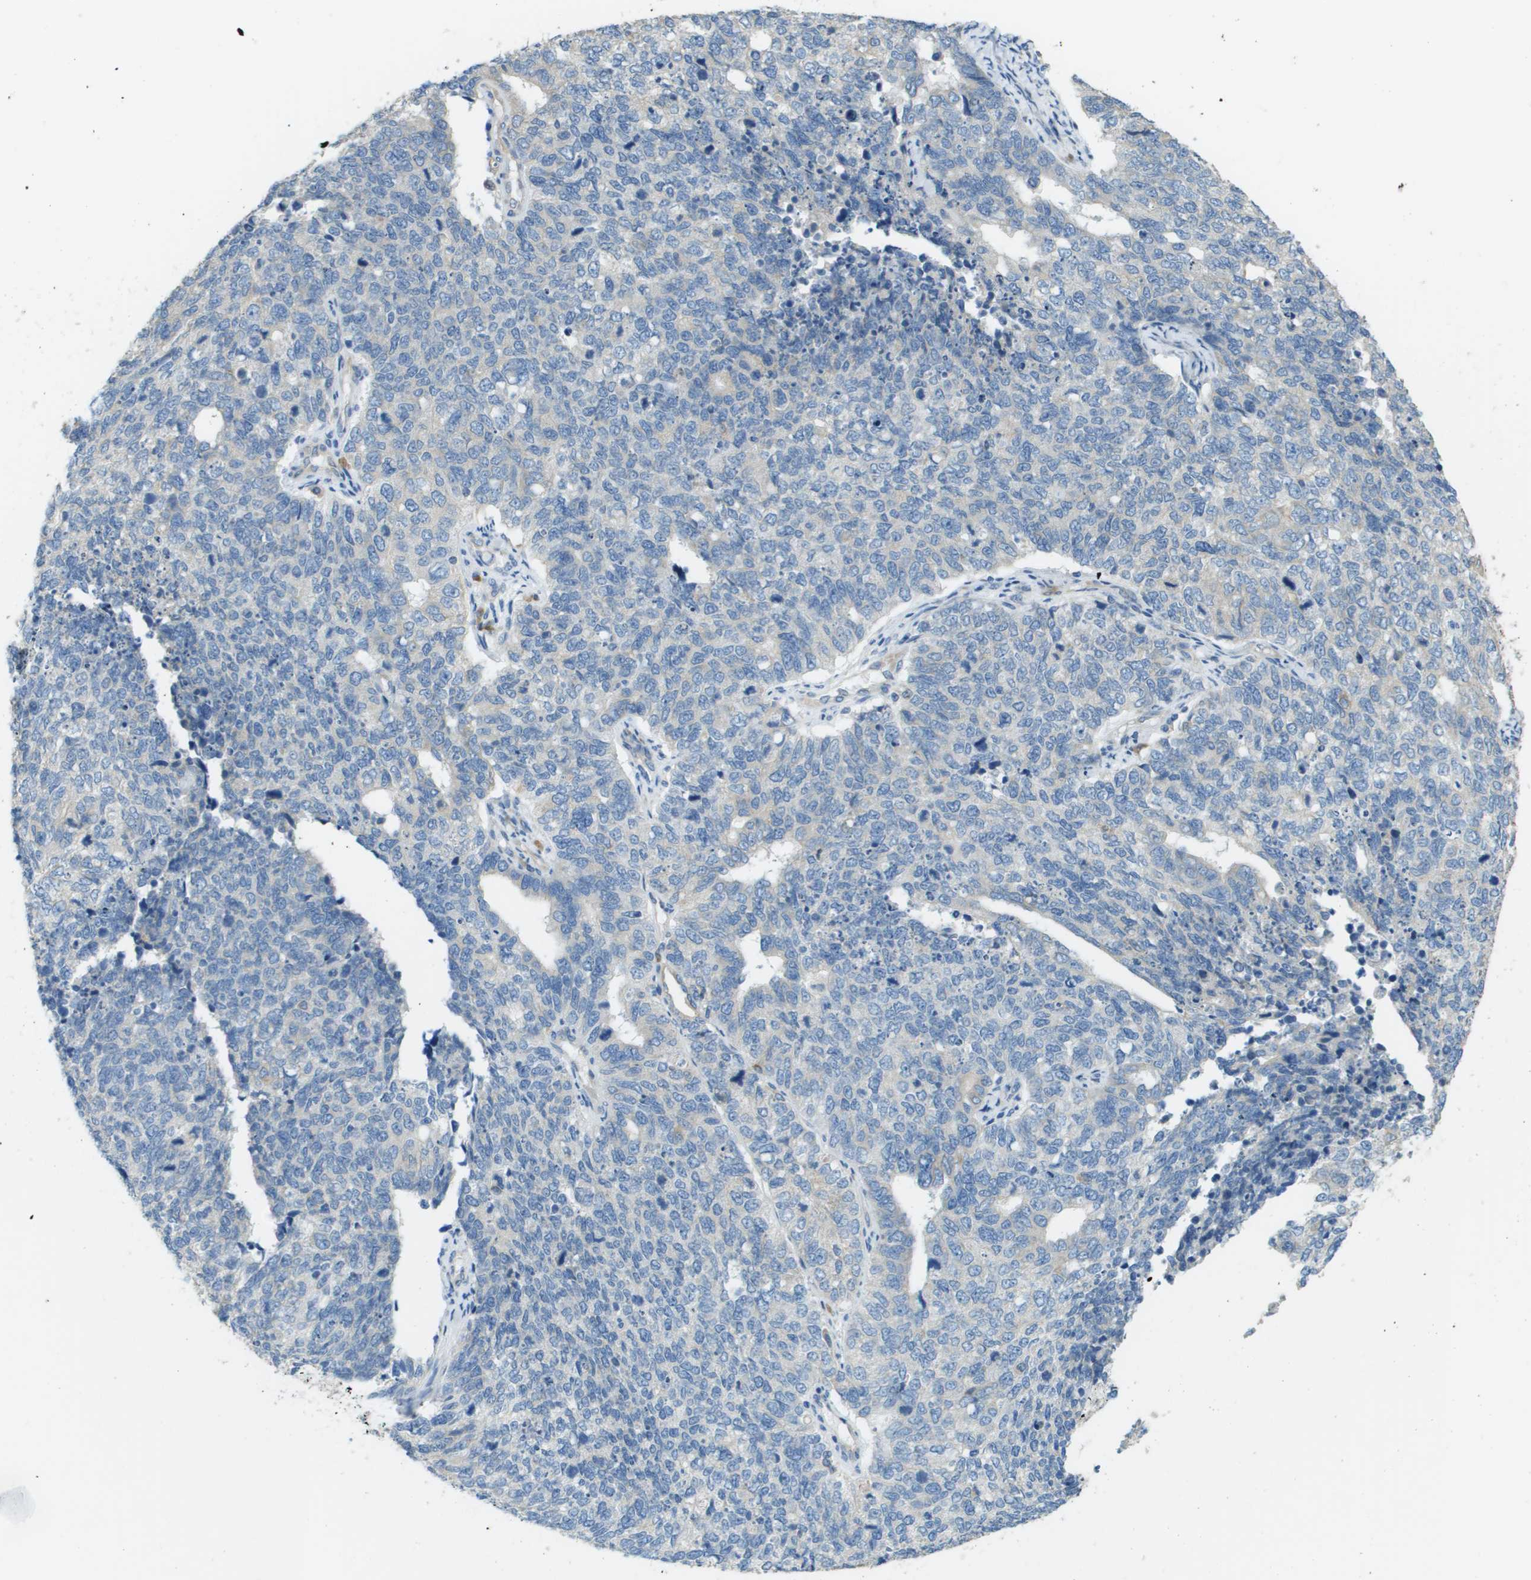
{"staining": {"intensity": "negative", "quantity": "none", "location": "none"}, "tissue": "cervical cancer", "cell_type": "Tumor cells", "image_type": "cancer", "snomed": [{"axis": "morphology", "description": "Squamous cell carcinoma, NOS"}, {"axis": "topography", "description": "Cervix"}], "caption": "The histopathology image reveals no significant positivity in tumor cells of cervical cancer.", "gene": "DNAJB11", "patient": {"sex": "female", "age": 63}}